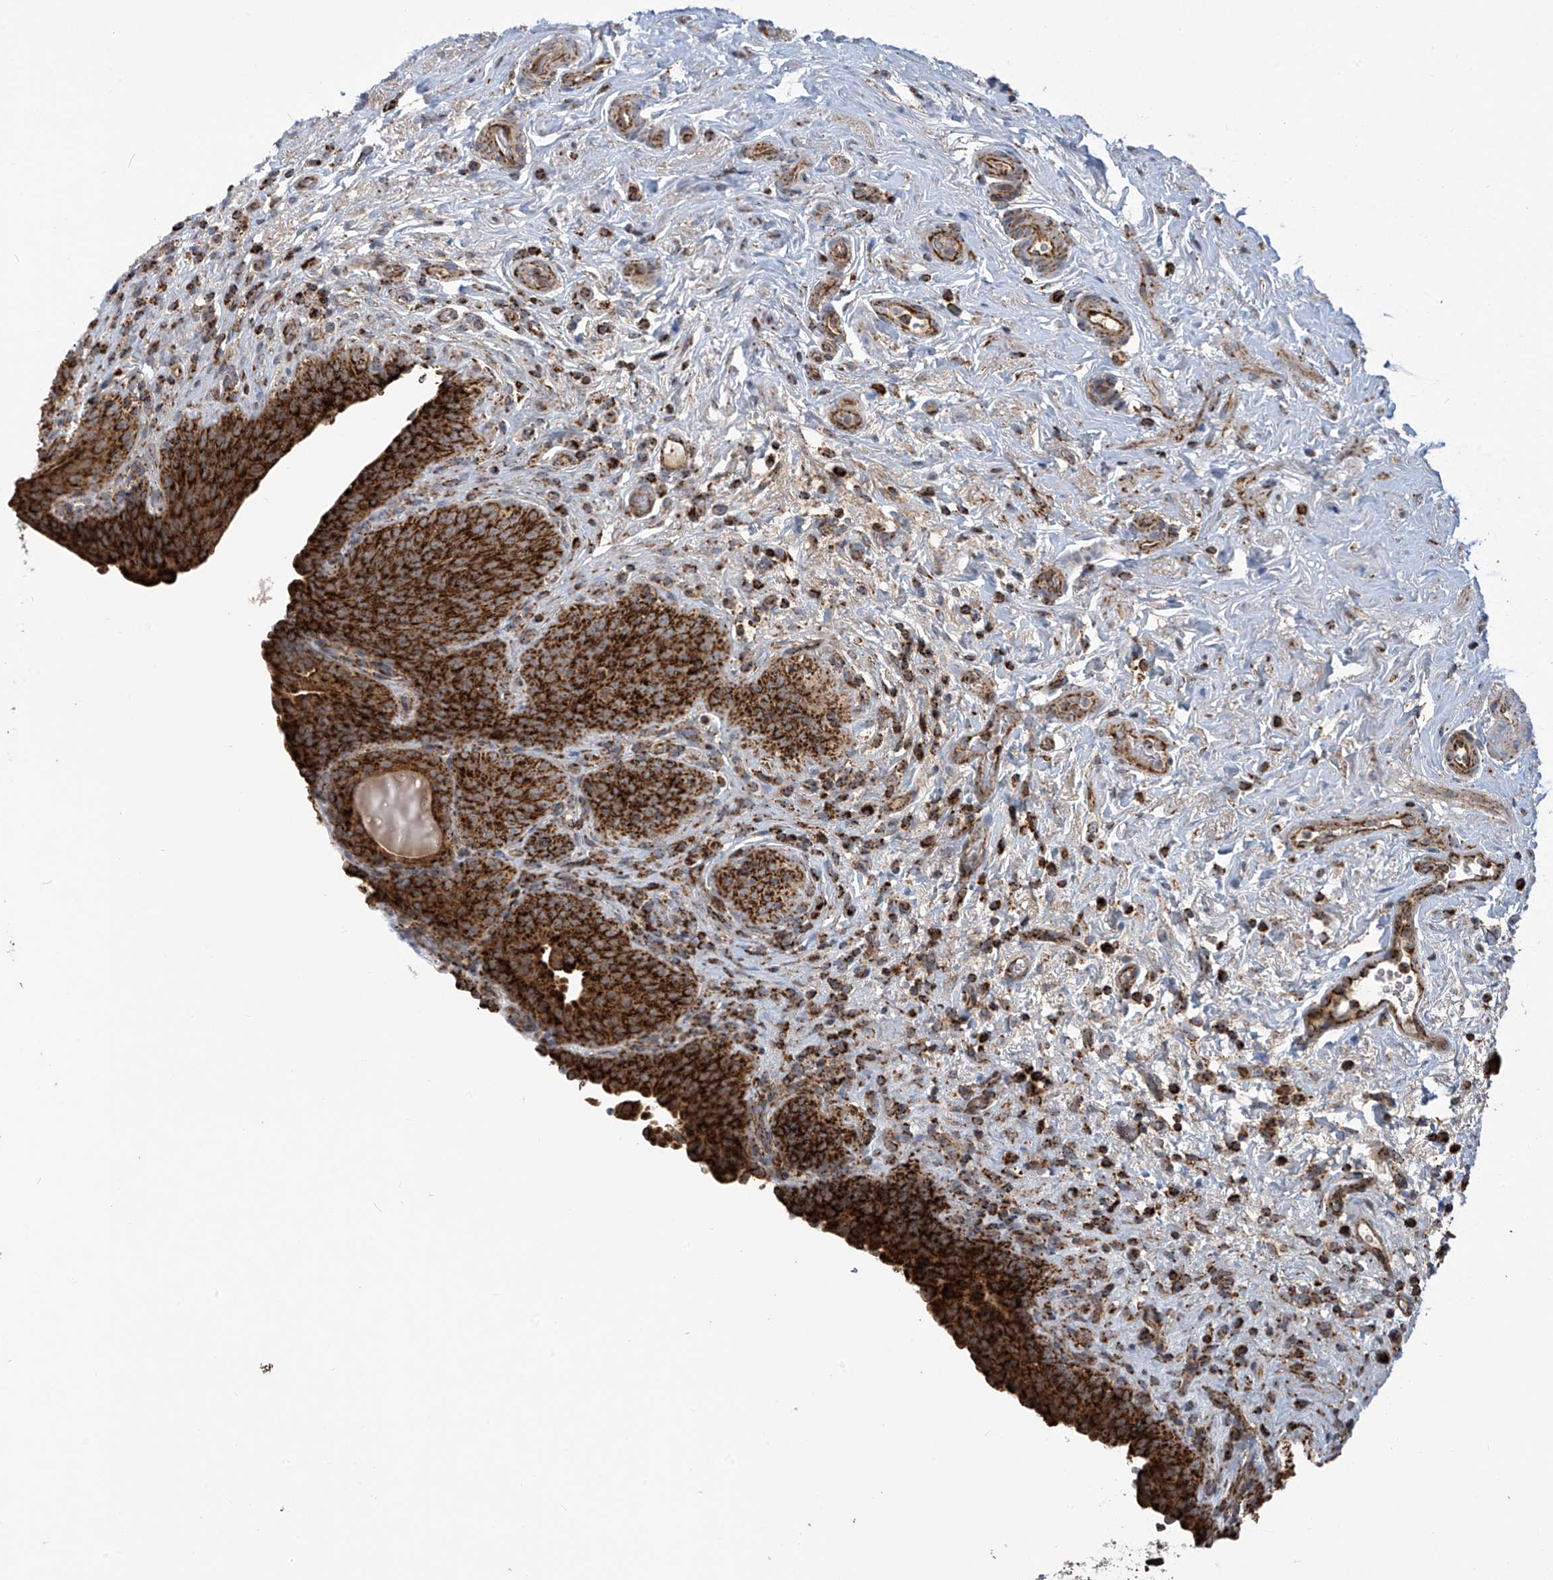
{"staining": {"intensity": "strong", "quantity": ">75%", "location": "cytoplasmic/membranous"}, "tissue": "urinary bladder", "cell_type": "Urothelial cells", "image_type": "normal", "snomed": [{"axis": "morphology", "description": "Normal tissue, NOS"}, {"axis": "topography", "description": "Urinary bladder"}], "caption": "A histopathology image showing strong cytoplasmic/membranous staining in approximately >75% of urothelial cells in unremarkable urinary bladder, as visualized by brown immunohistochemical staining.", "gene": "COX10", "patient": {"sex": "male", "age": 83}}